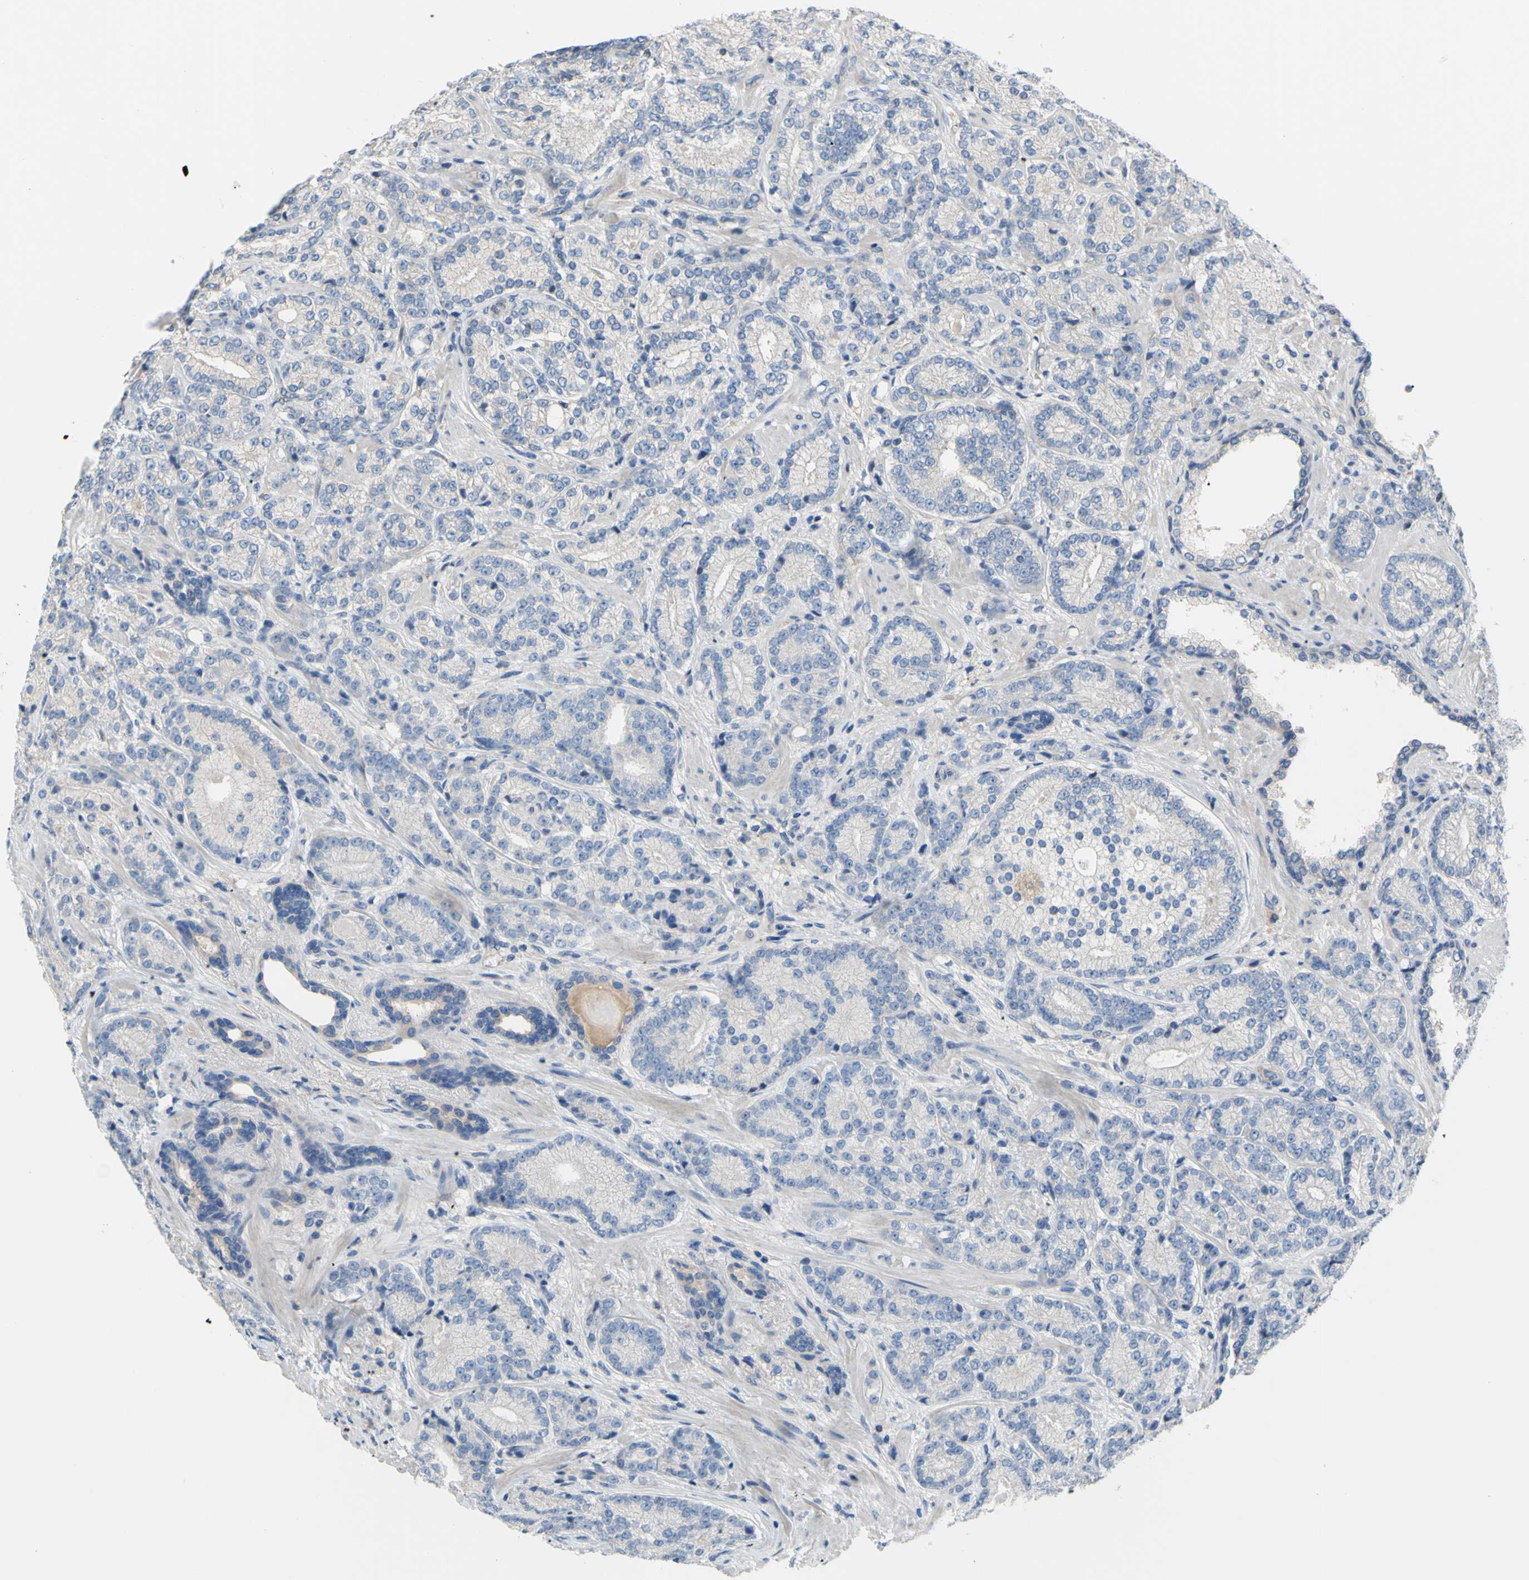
{"staining": {"intensity": "negative", "quantity": "none", "location": "none"}, "tissue": "prostate cancer", "cell_type": "Tumor cells", "image_type": "cancer", "snomed": [{"axis": "morphology", "description": "Adenocarcinoma, High grade"}, {"axis": "topography", "description": "Prostate"}], "caption": "A histopathology image of prostate cancer (high-grade adenocarcinoma) stained for a protein shows no brown staining in tumor cells.", "gene": "TMEM59L", "patient": {"sex": "male", "age": 61}}